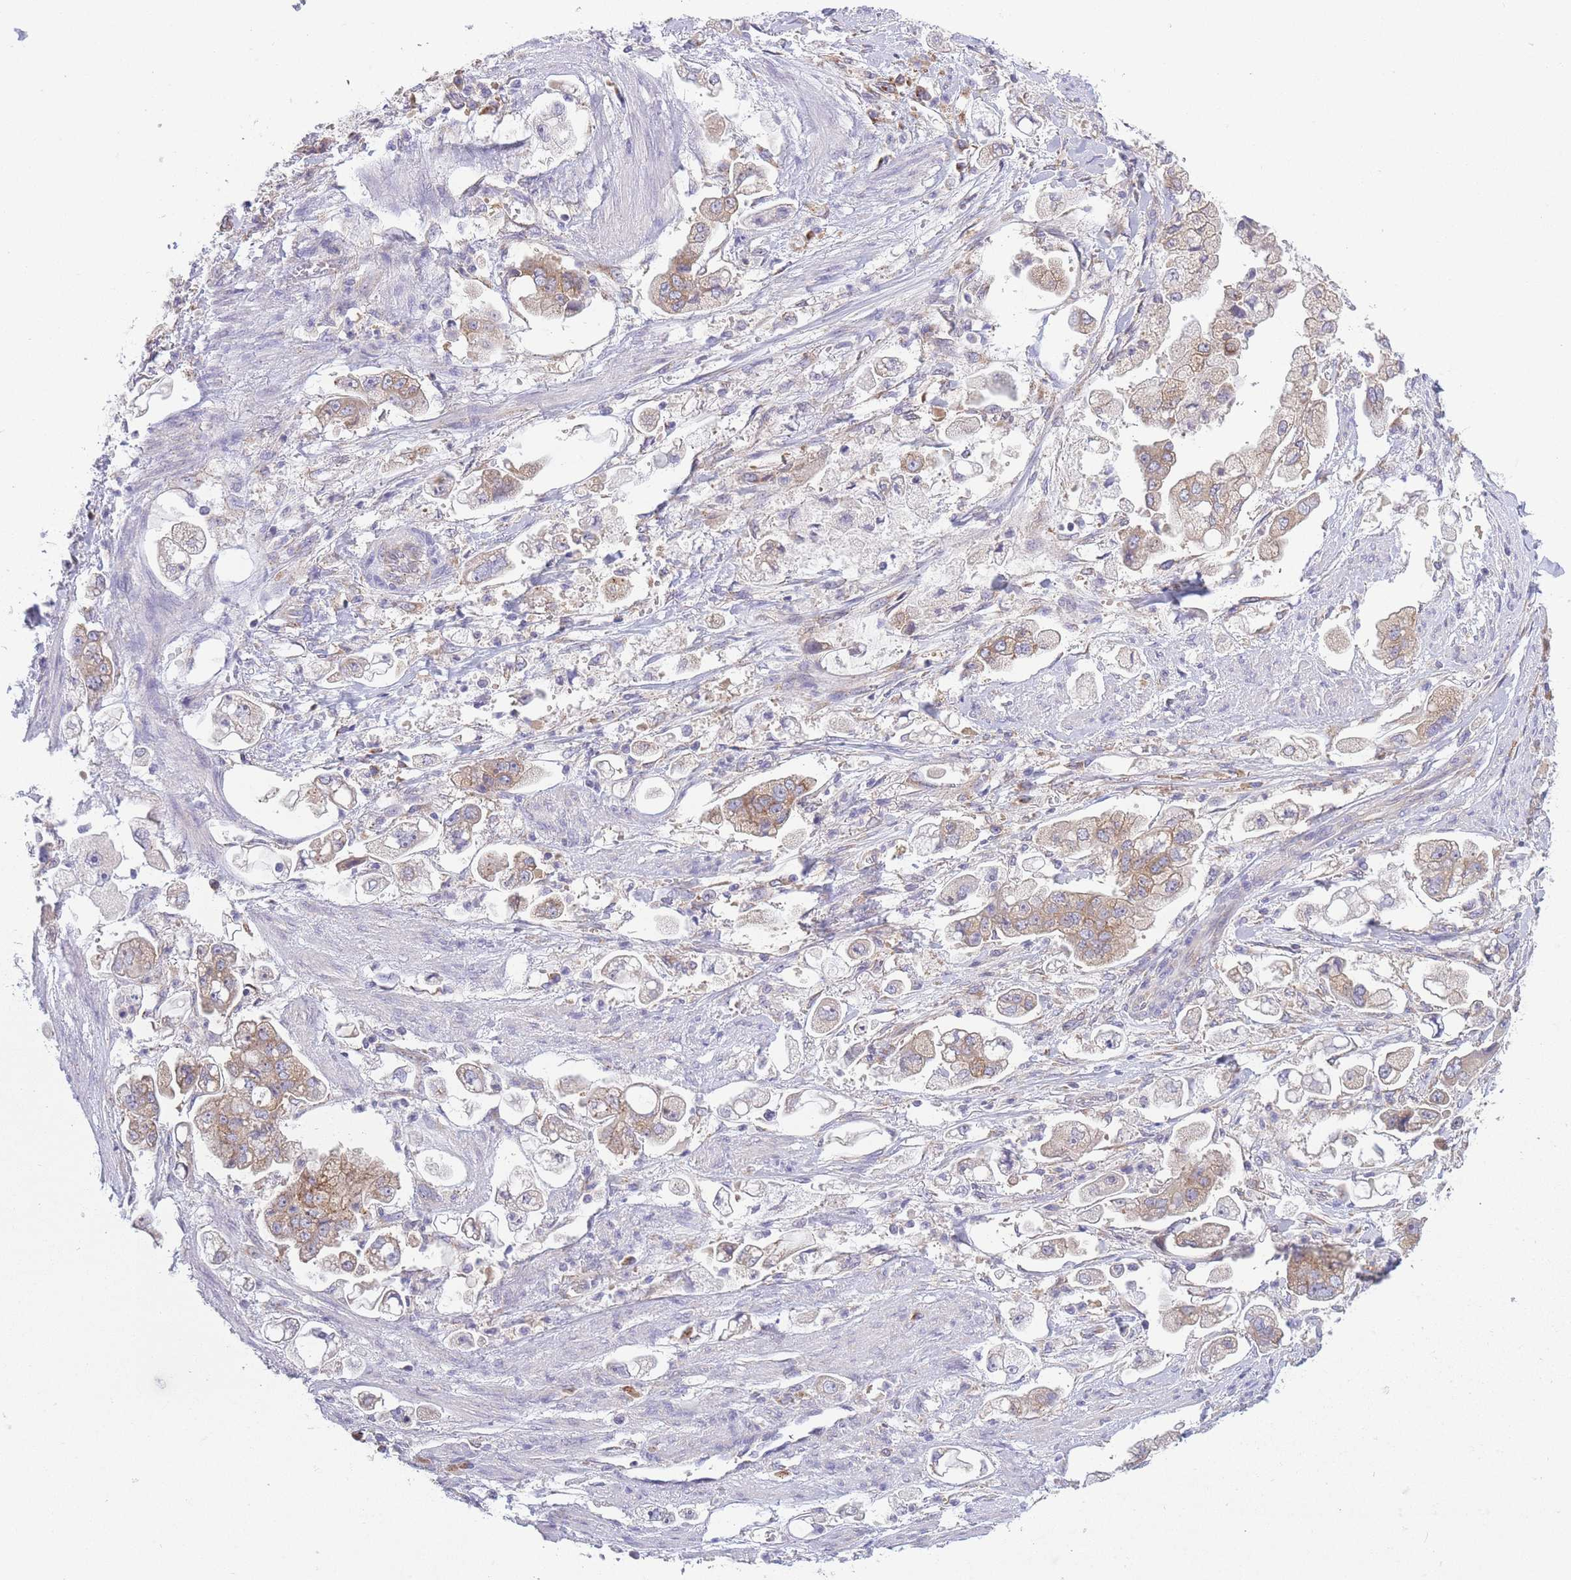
{"staining": {"intensity": "moderate", "quantity": "25%-75%", "location": "cytoplasmic/membranous"}, "tissue": "stomach cancer", "cell_type": "Tumor cells", "image_type": "cancer", "snomed": [{"axis": "morphology", "description": "Adenocarcinoma, NOS"}, {"axis": "topography", "description": "Stomach"}], "caption": "Adenocarcinoma (stomach) was stained to show a protein in brown. There is medium levels of moderate cytoplasmic/membranous staining in approximately 25%-75% of tumor cells.", "gene": "COPG2", "patient": {"sex": "male", "age": 62}}